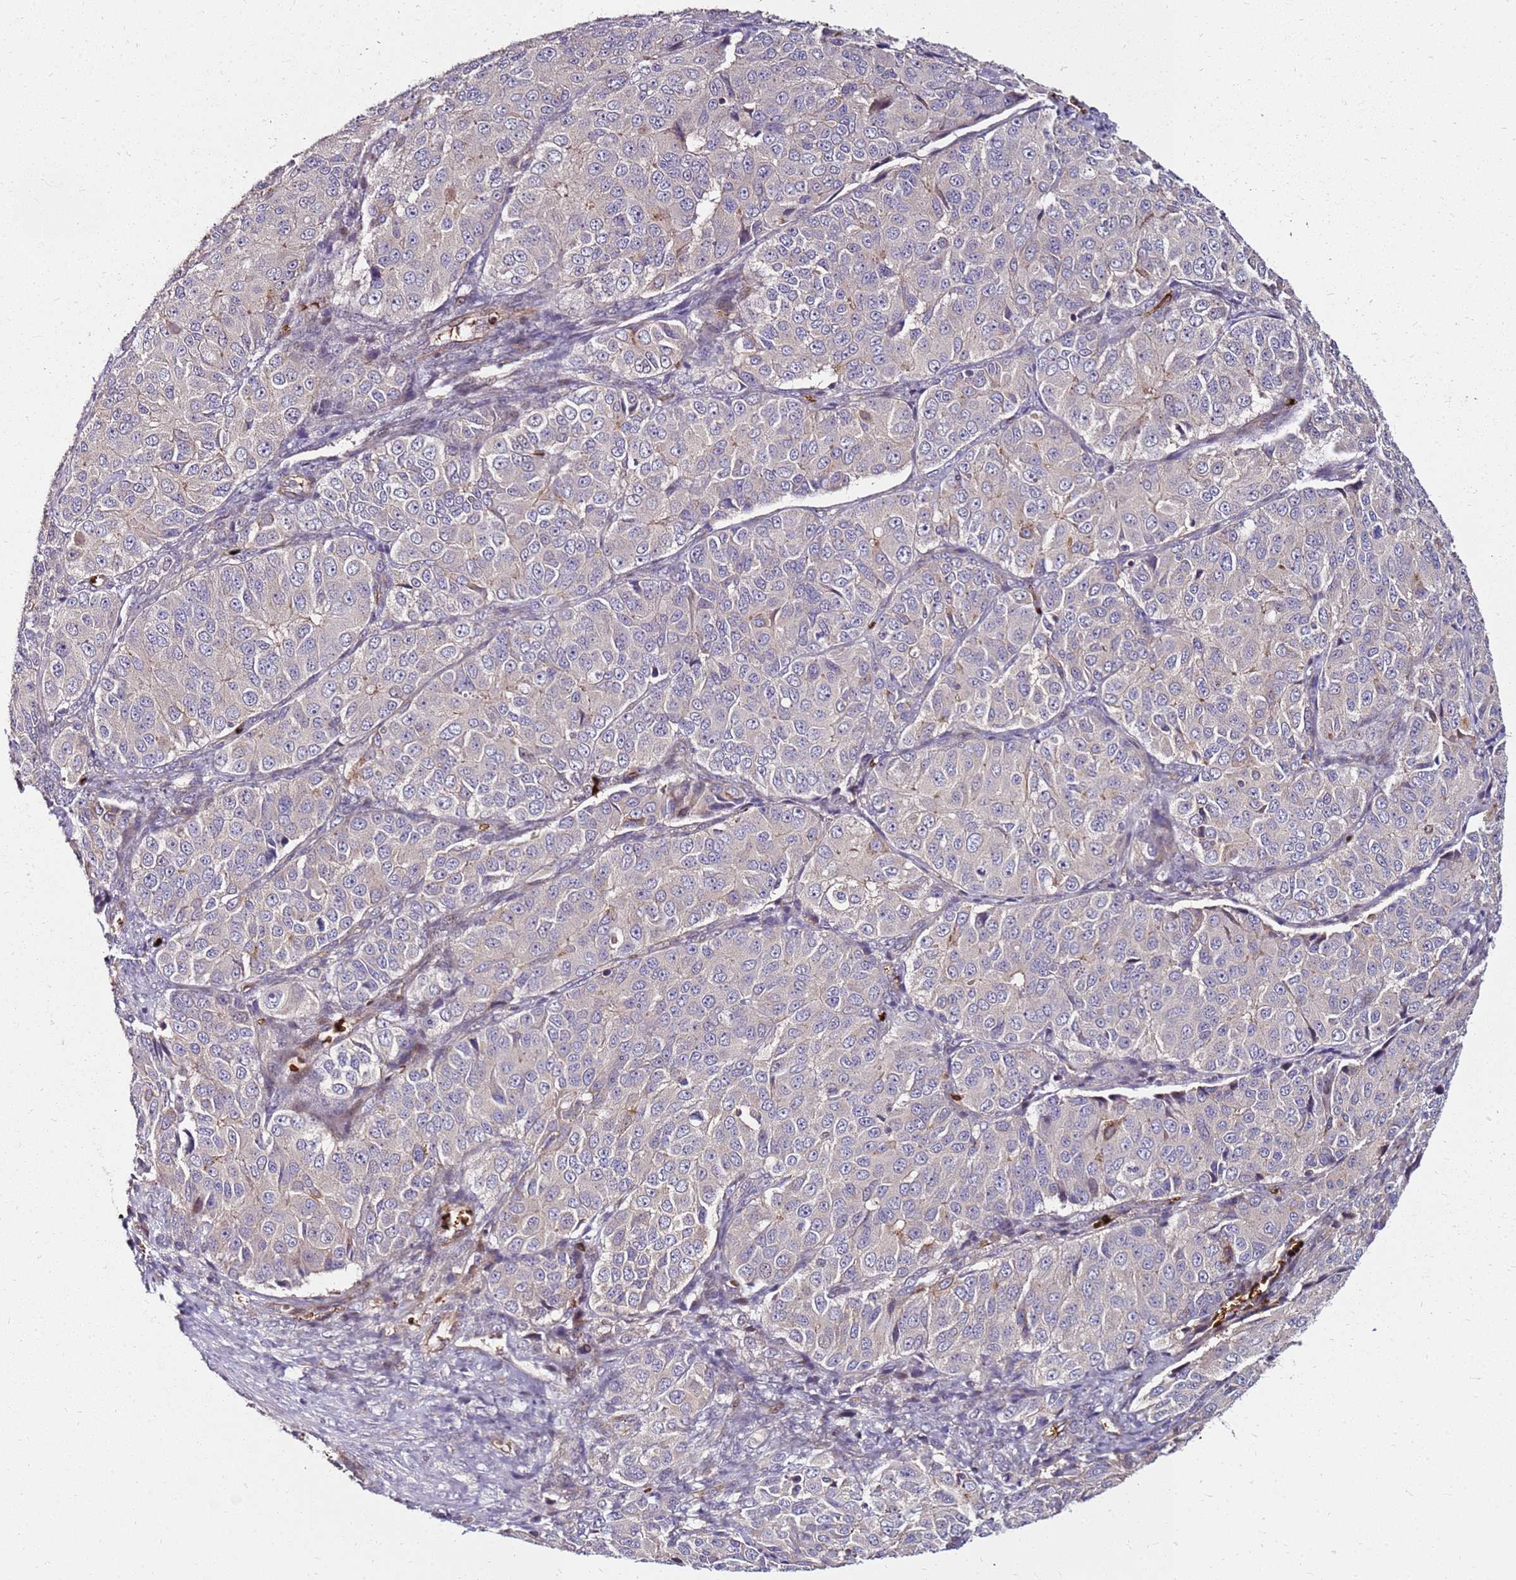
{"staining": {"intensity": "weak", "quantity": "<25%", "location": "cytoplasmic/membranous"}, "tissue": "ovarian cancer", "cell_type": "Tumor cells", "image_type": "cancer", "snomed": [{"axis": "morphology", "description": "Carcinoma, endometroid"}, {"axis": "topography", "description": "Ovary"}], "caption": "Immunohistochemistry (IHC) photomicrograph of neoplastic tissue: human ovarian endometroid carcinoma stained with DAB (3,3'-diaminobenzidine) exhibits no significant protein staining in tumor cells.", "gene": "RNF11", "patient": {"sex": "female", "age": 51}}